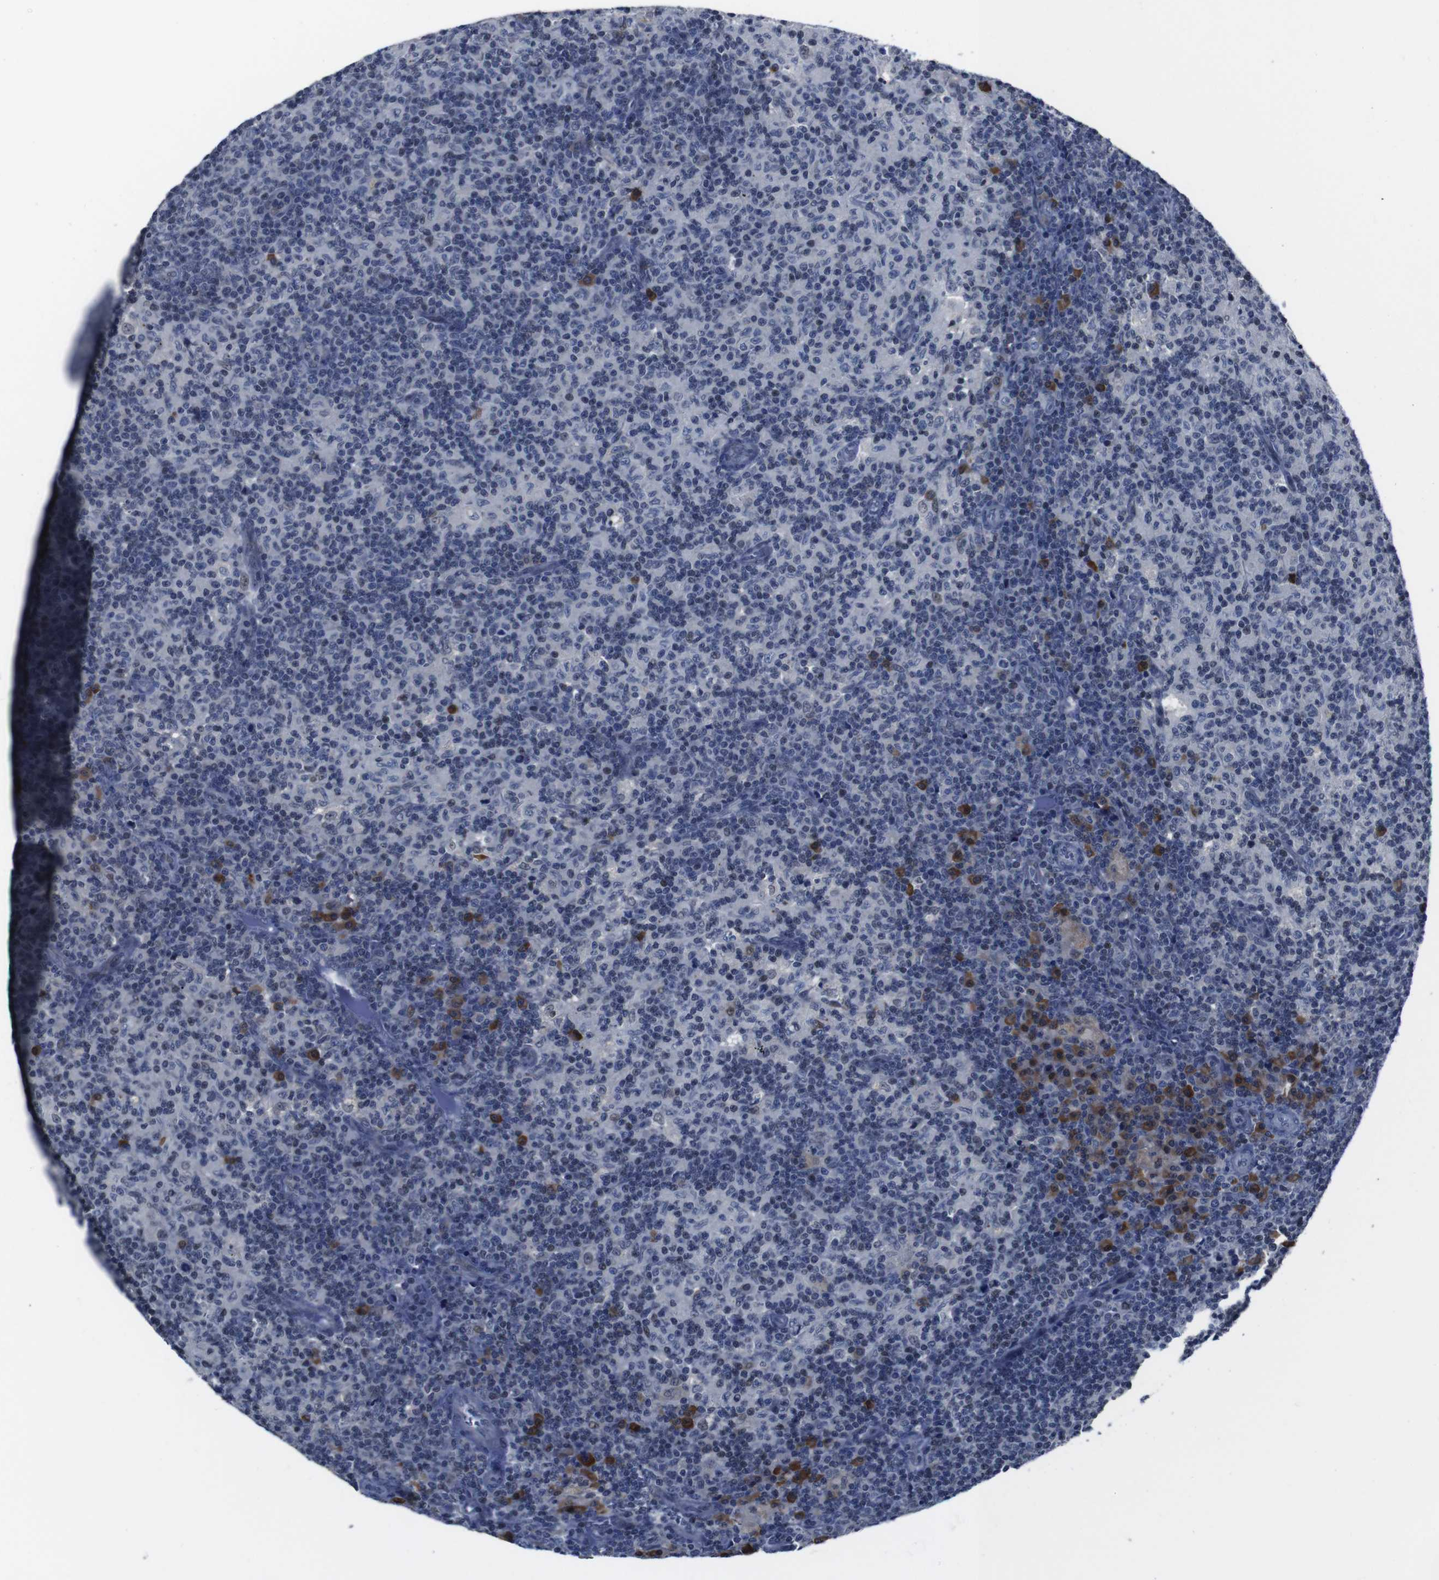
{"staining": {"intensity": "negative", "quantity": "none", "location": "none"}, "tissue": "lymph node", "cell_type": "Germinal center cells", "image_type": "normal", "snomed": [{"axis": "morphology", "description": "Normal tissue, NOS"}, {"axis": "morphology", "description": "Inflammation, NOS"}, {"axis": "topography", "description": "Lymph node"}], "caption": "The photomicrograph demonstrates no staining of germinal center cells in unremarkable lymph node. The staining is performed using DAB brown chromogen with nuclei counter-stained in using hematoxylin.", "gene": "SEMA4B", "patient": {"sex": "male", "age": 55}}